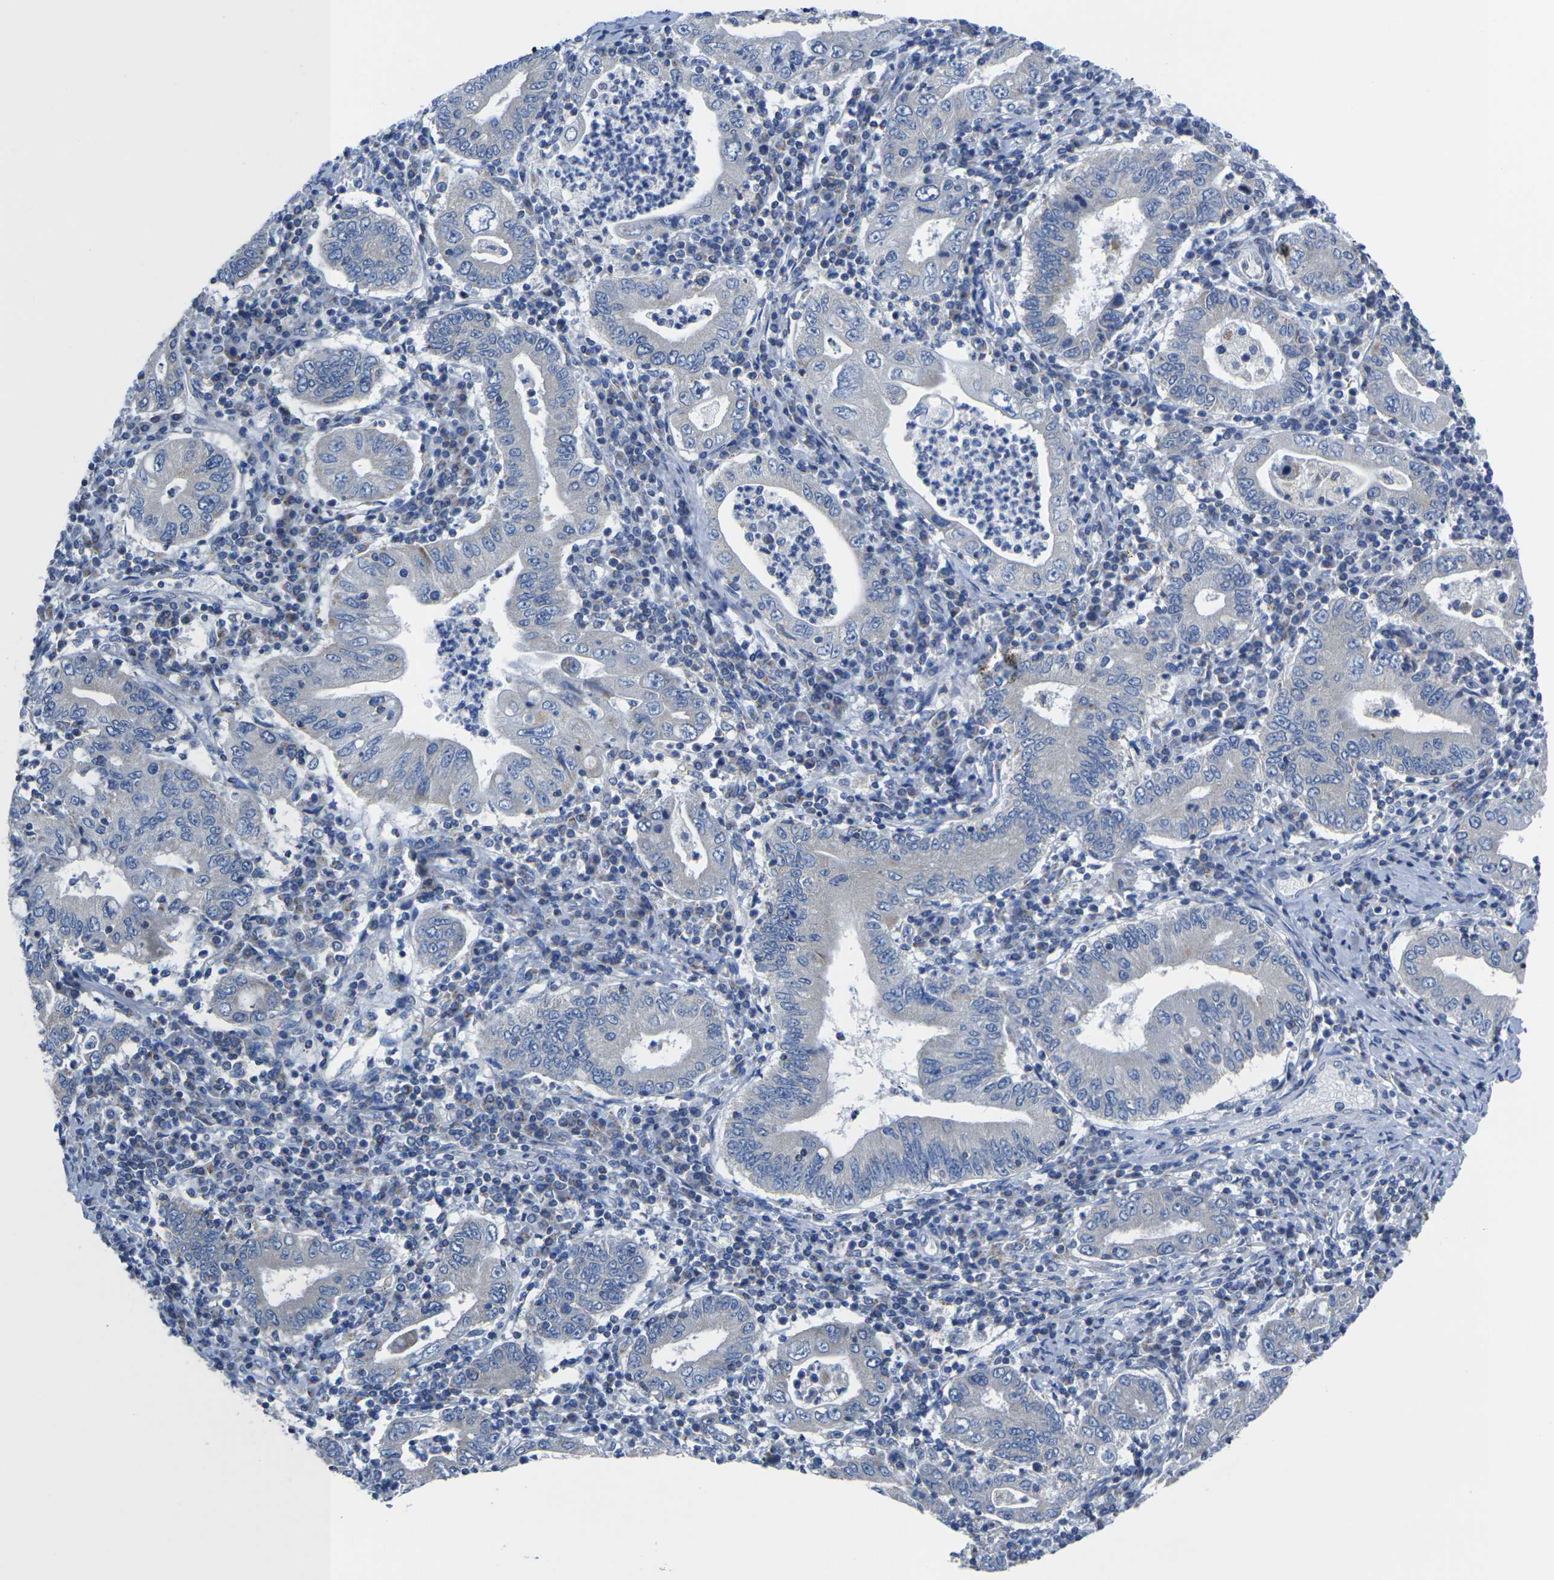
{"staining": {"intensity": "negative", "quantity": "none", "location": "none"}, "tissue": "stomach cancer", "cell_type": "Tumor cells", "image_type": "cancer", "snomed": [{"axis": "morphology", "description": "Normal tissue, NOS"}, {"axis": "morphology", "description": "Adenocarcinoma, NOS"}, {"axis": "topography", "description": "Esophagus"}, {"axis": "topography", "description": "Stomach, upper"}, {"axis": "topography", "description": "Peripheral nerve tissue"}], "caption": "High magnification brightfield microscopy of stomach cancer (adenocarcinoma) stained with DAB (3,3'-diaminobenzidine) (brown) and counterstained with hematoxylin (blue): tumor cells show no significant staining.", "gene": "TMEM204", "patient": {"sex": "male", "age": 62}}